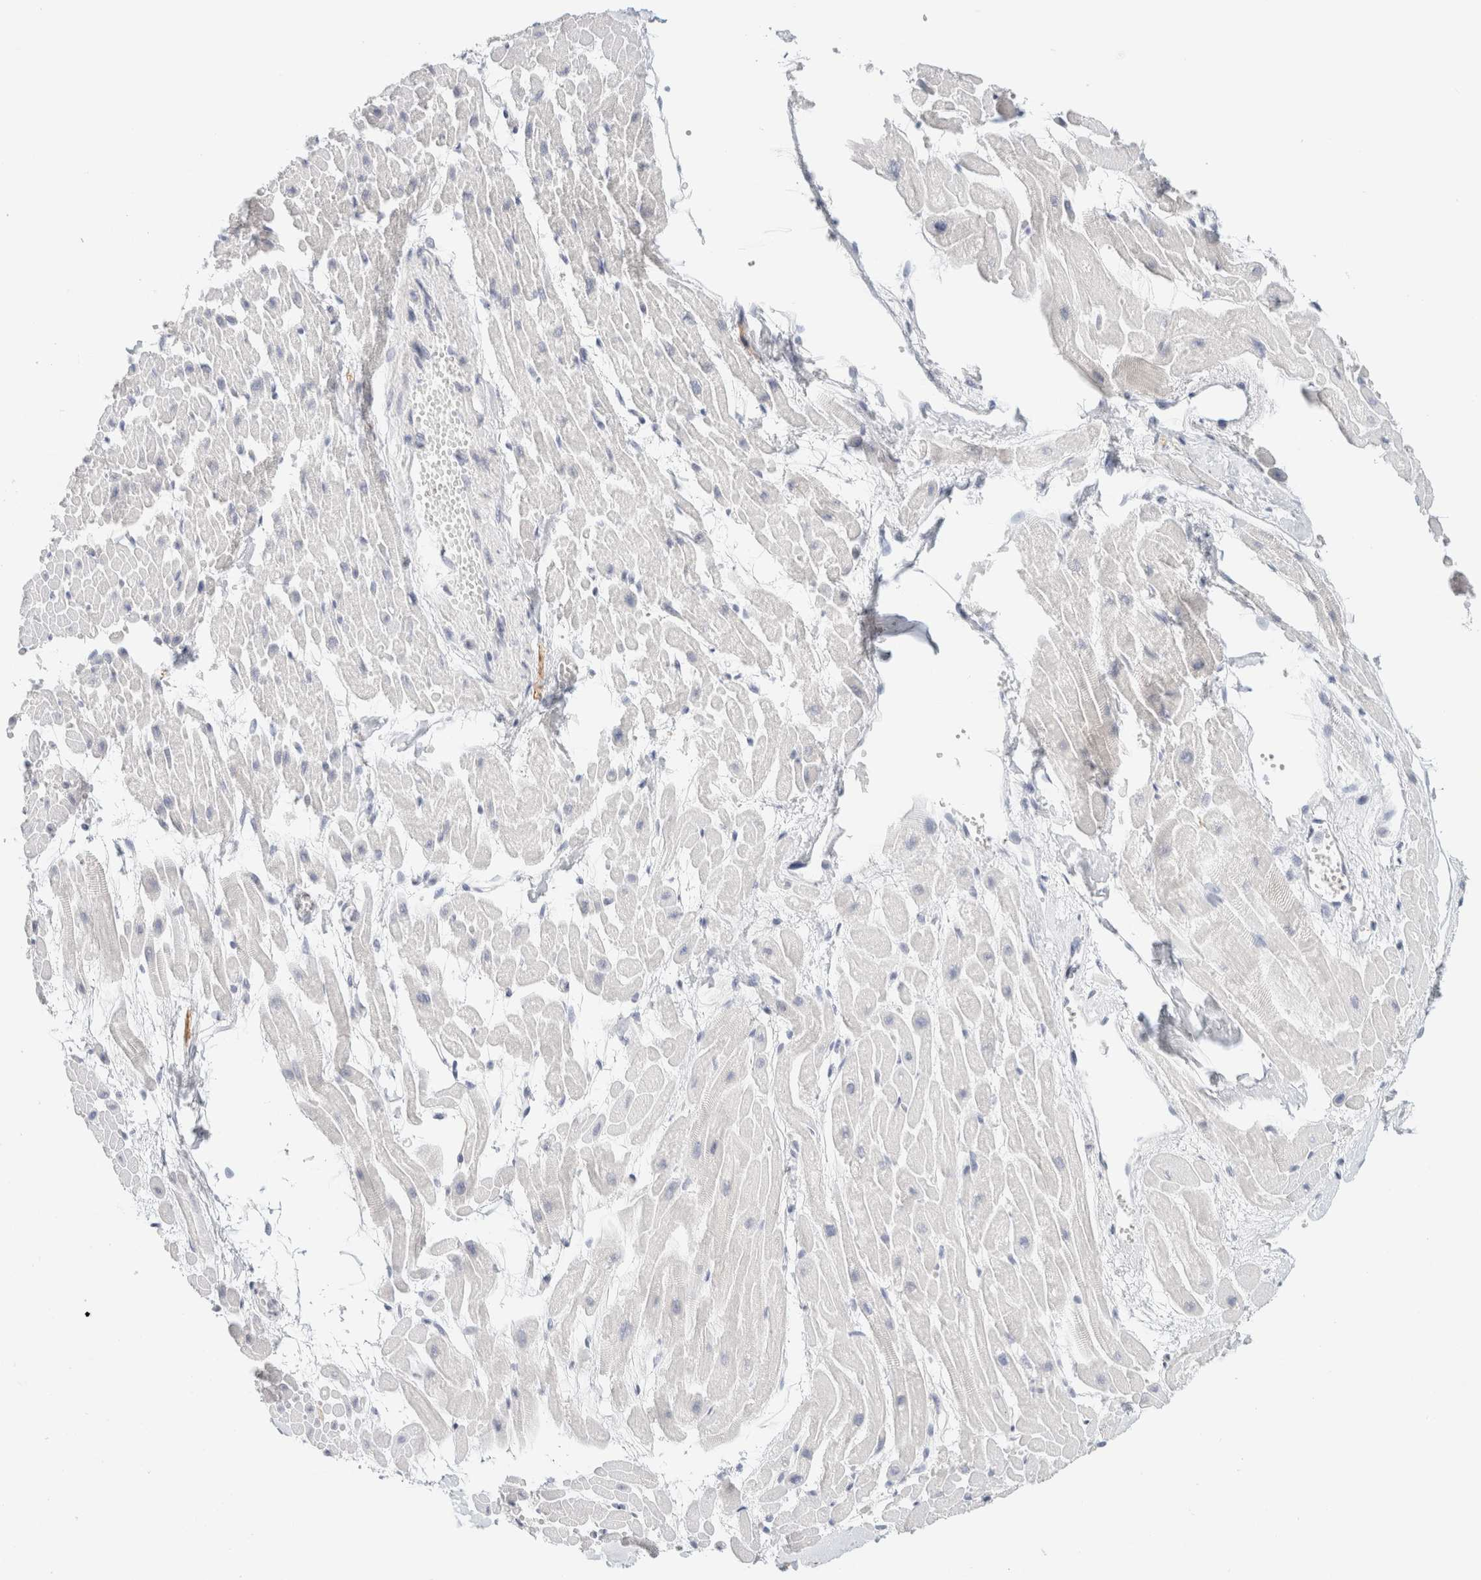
{"staining": {"intensity": "negative", "quantity": "none", "location": "none"}, "tissue": "heart muscle", "cell_type": "Cardiomyocytes", "image_type": "normal", "snomed": [{"axis": "morphology", "description": "Normal tissue, NOS"}, {"axis": "topography", "description": "Heart"}], "caption": "Heart muscle stained for a protein using immunohistochemistry (IHC) demonstrates no positivity cardiomyocytes.", "gene": "NEFM", "patient": {"sex": "male", "age": 45}}